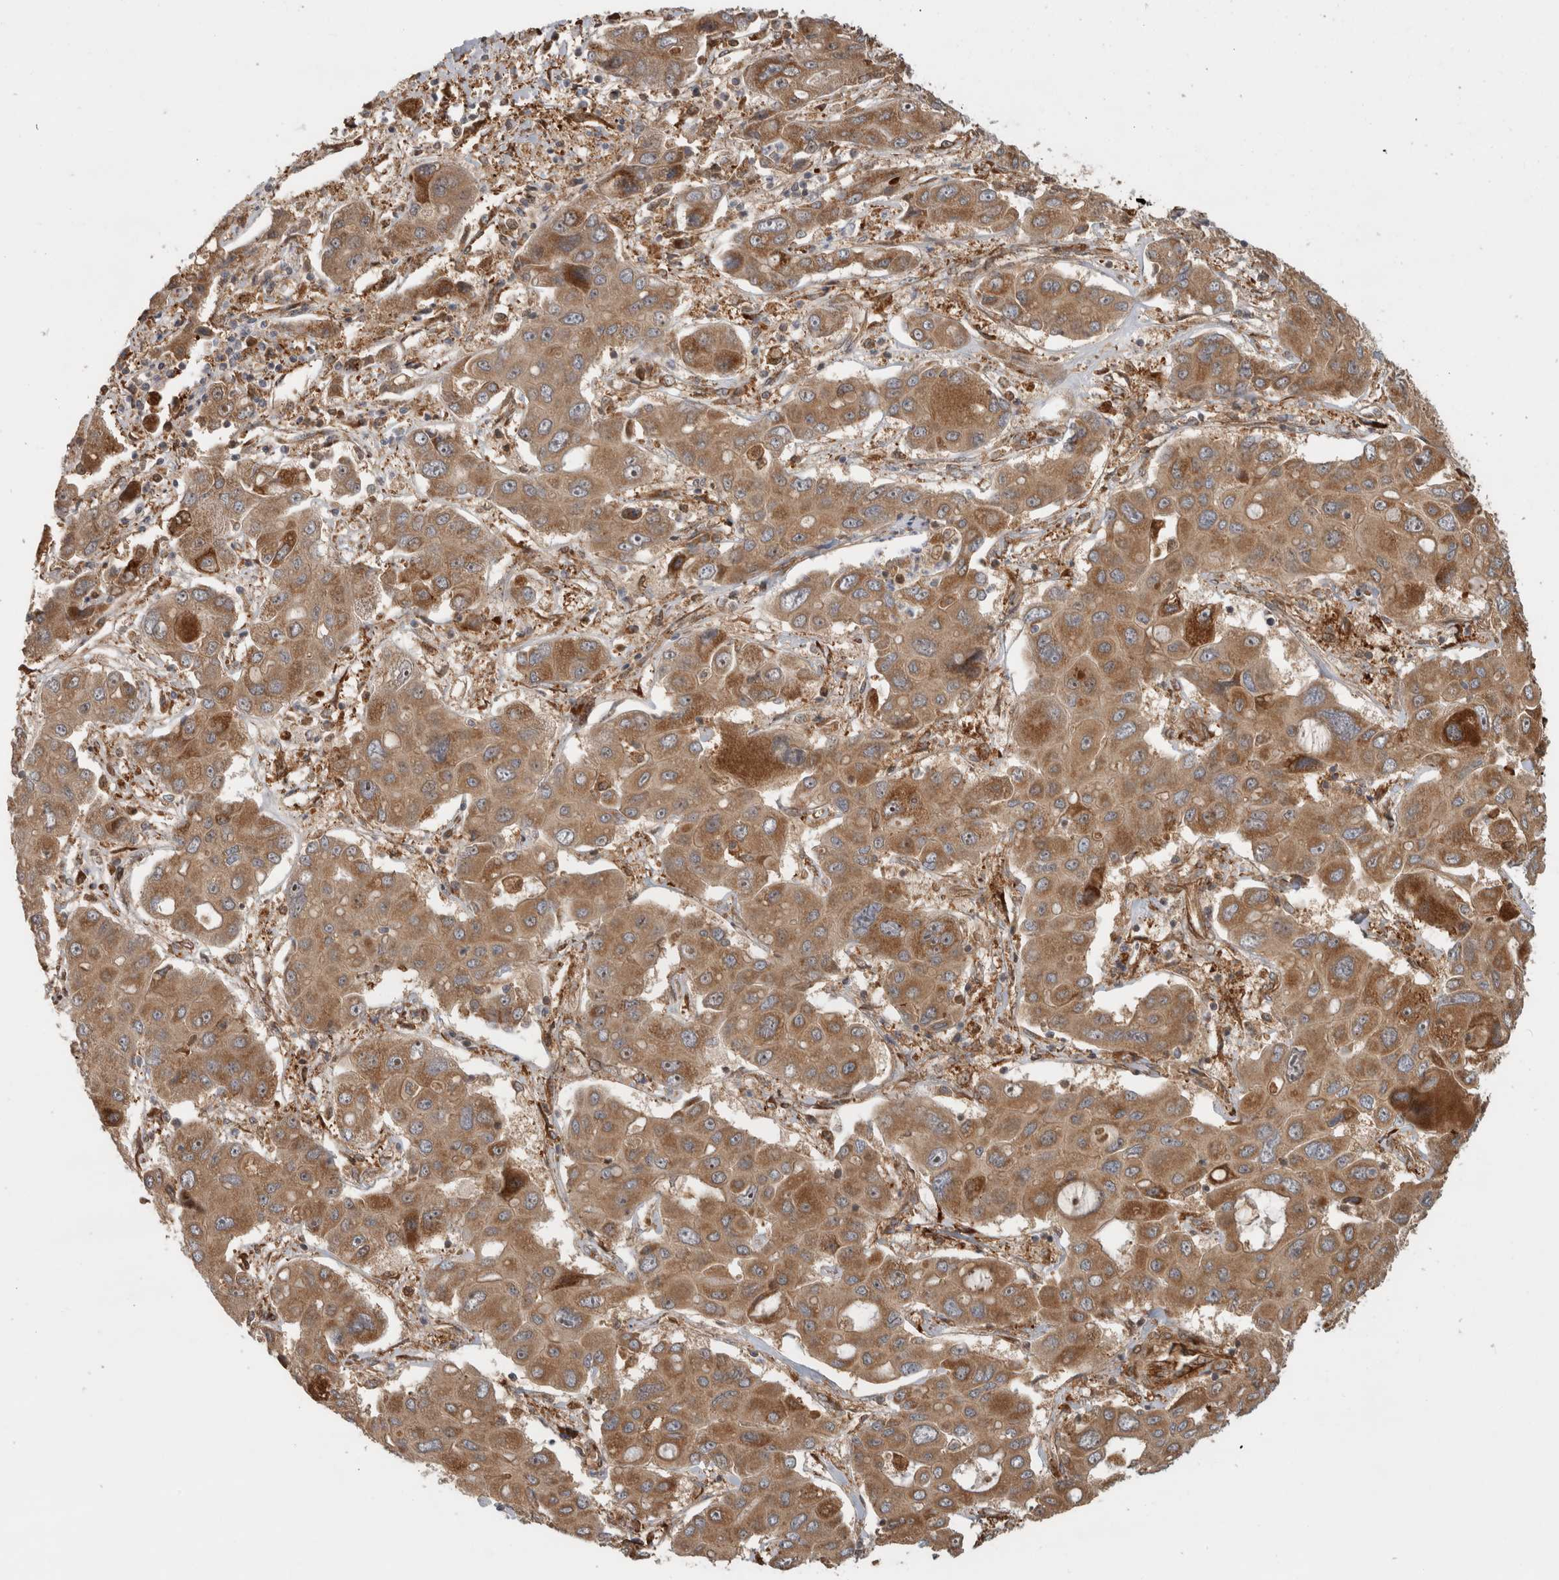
{"staining": {"intensity": "moderate", "quantity": ">75%", "location": "cytoplasmic/membranous"}, "tissue": "liver cancer", "cell_type": "Tumor cells", "image_type": "cancer", "snomed": [{"axis": "morphology", "description": "Cholangiocarcinoma"}, {"axis": "topography", "description": "Liver"}], "caption": "IHC micrograph of neoplastic tissue: cholangiocarcinoma (liver) stained using immunohistochemistry displays medium levels of moderate protein expression localized specifically in the cytoplasmic/membranous of tumor cells, appearing as a cytoplasmic/membranous brown color.", "gene": "TUBD1", "patient": {"sex": "male", "age": 67}}